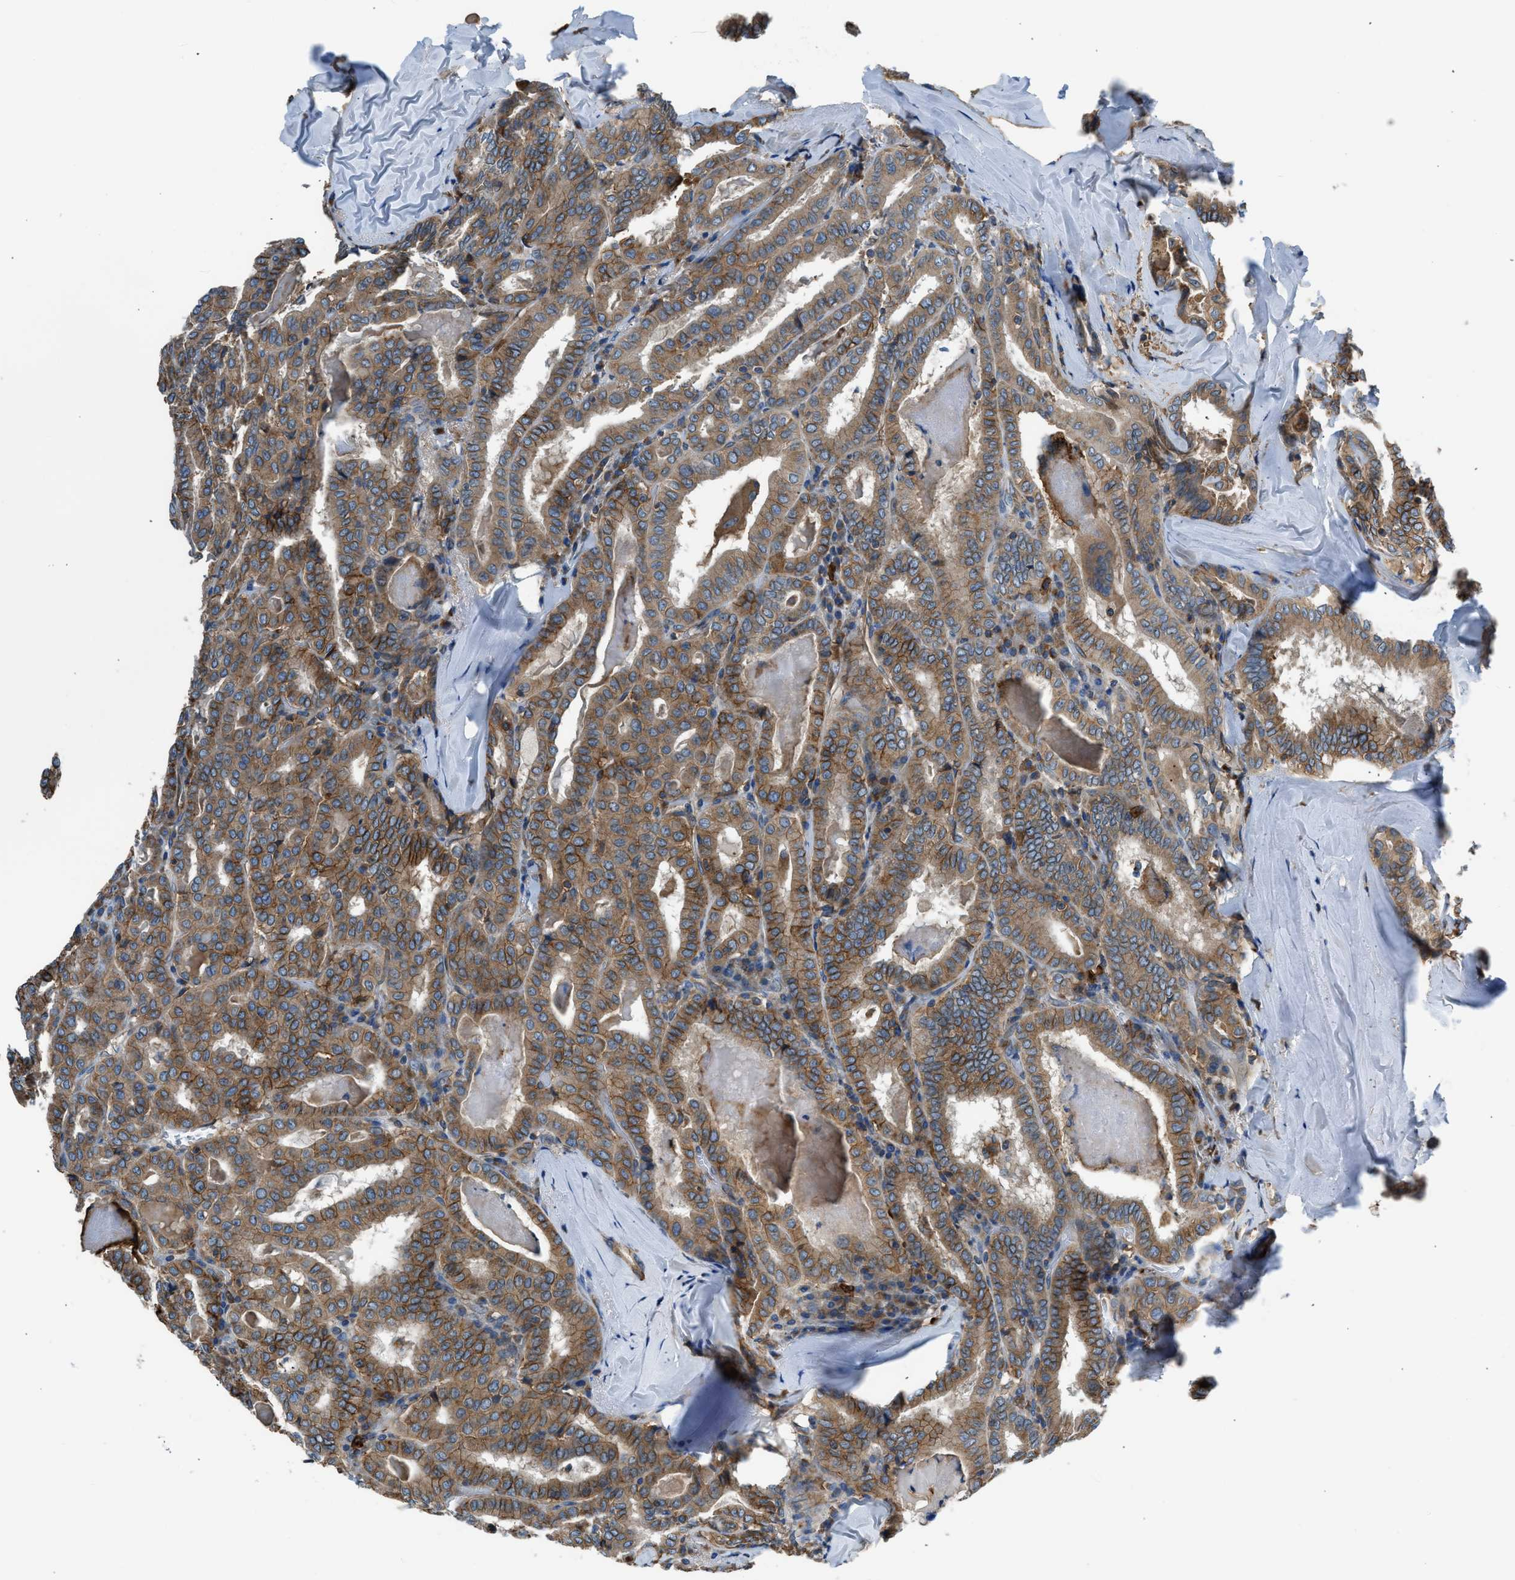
{"staining": {"intensity": "moderate", "quantity": ">75%", "location": "cytoplasmic/membranous"}, "tissue": "thyroid cancer", "cell_type": "Tumor cells", "image_type": "cancer", "snomed": [{"axis": "morphology", "description": "Papillary adenocarcinoma, NOS"}, {"axis": "topography", "description": "Thyroid gland"}], "caption": "About >75% of tumor cells in human thyroid cancer (papillary adenocarcinoma) demonstrate moderate cytoplasmic/membranous protein expression as visualized by brown immunohistochemical staining.", "gene": "LMBR1", "patient": {"sex": "female", "age": 42}}